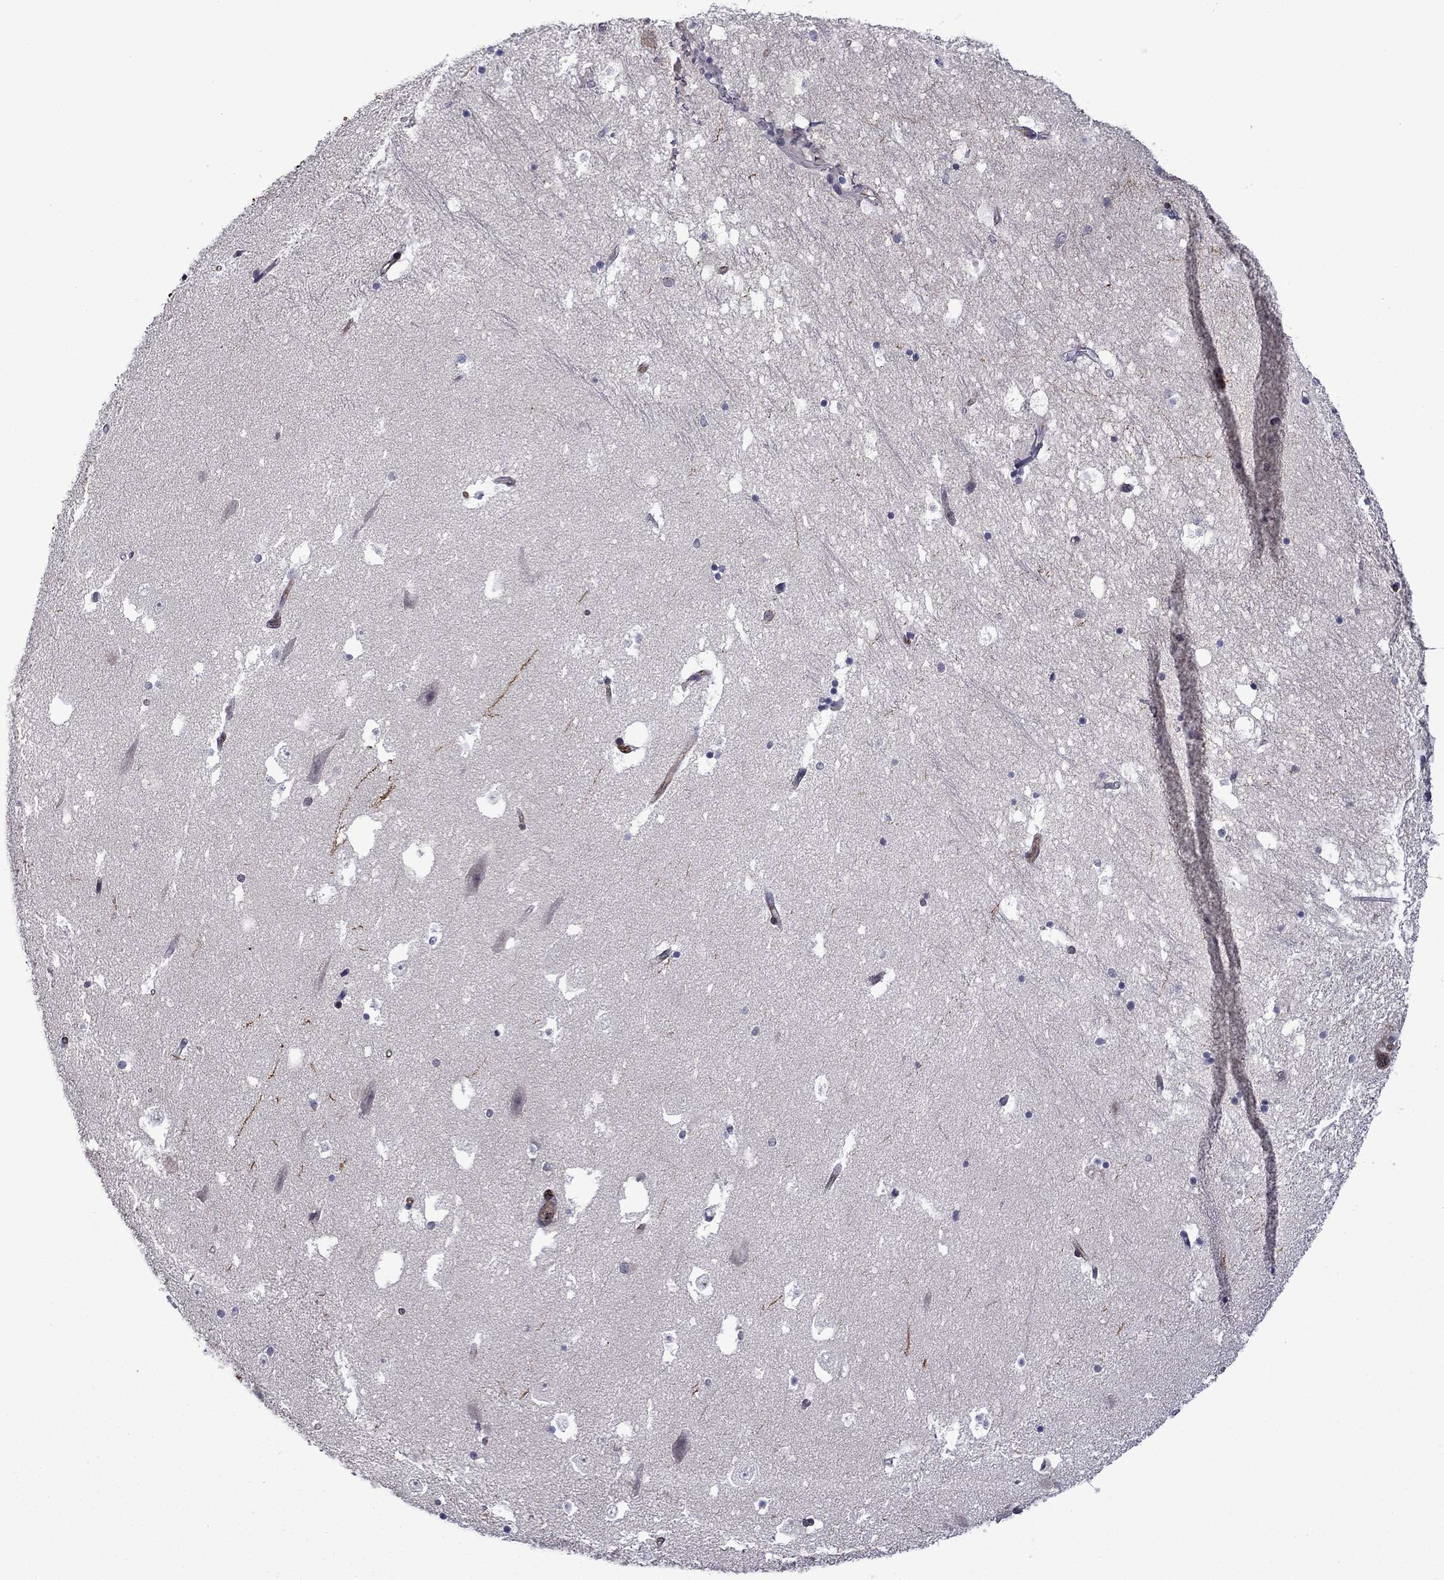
{"staining": {"intensity": "negative", "quantity": "none", "location": "none"}, "tissue": "hippocampus", "cell_type": "Glial cells", "image_type": "normal", "snomed": [{"axis": "morphology", "description": "Normal tissue, NOS"}, {"axis": "topography", "description": "Hippocampus"}], "caption": "Protein analysis of normal hippocampus shows no significant staining in glial cells. (Immunohistochemistry (ihc), brightfield microscopy, high magnification).", "gene": "LMO7", "patient": {"sex": "male", "age": 51}}